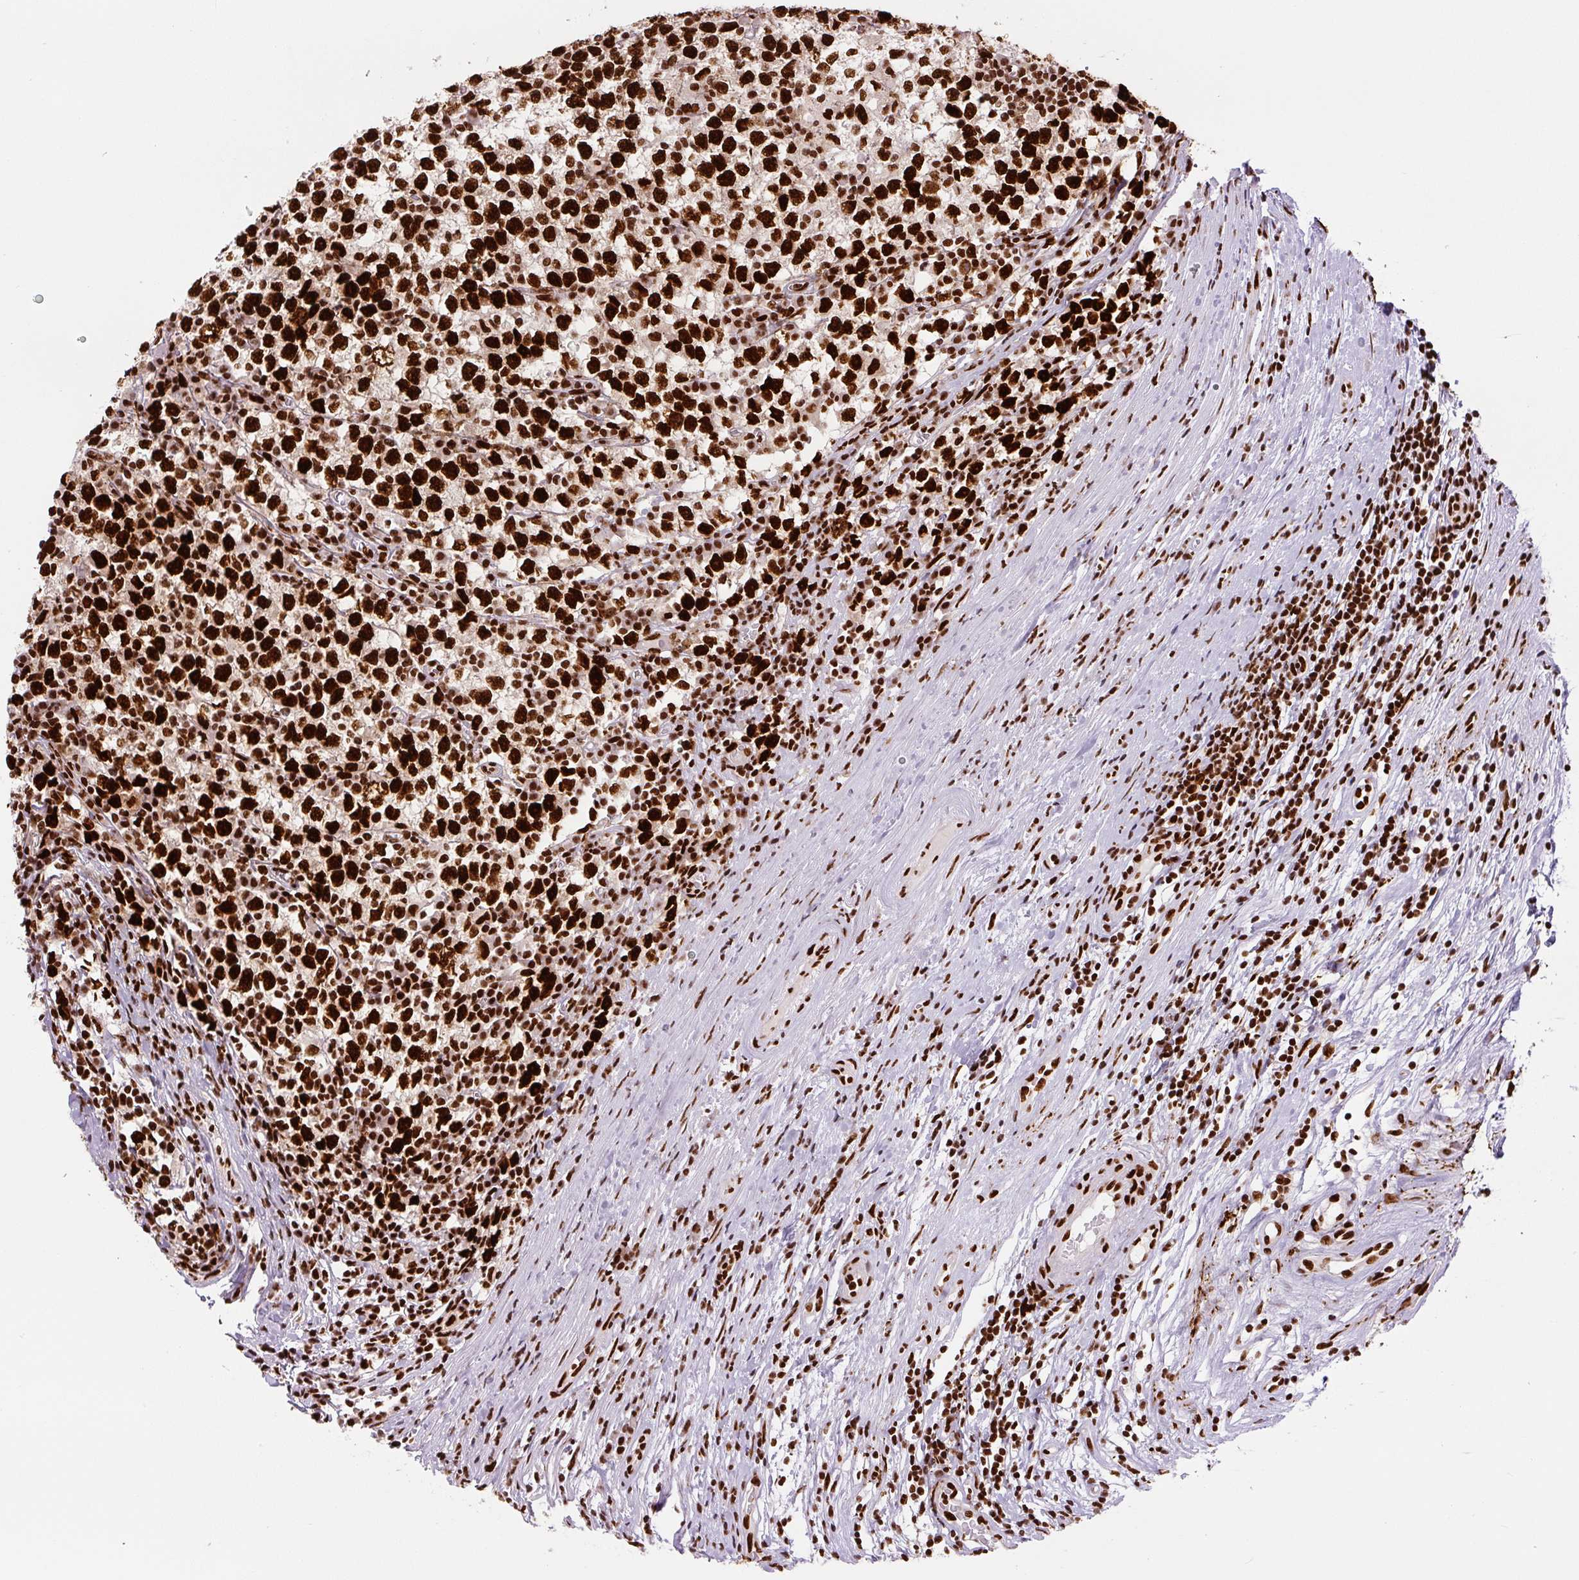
{"staining": {"intensity": "strong", "quantity": ">75%", "location": "nuclear"}, "tissue": "testis cancer", "cell_type": "Tumor cells", "image_type": "cancer", "snomed": [{"axis": "morphology", "description": "Seminoma, NOS"}, {"axis": "topography", "description": "Testis"}], "caption": "Testis cancer (seminoma) stained with a protein marker demonstrates strong staining in tumor cells.", "gene": "FUS", "patient": {"sex": "male", "age": 65}}